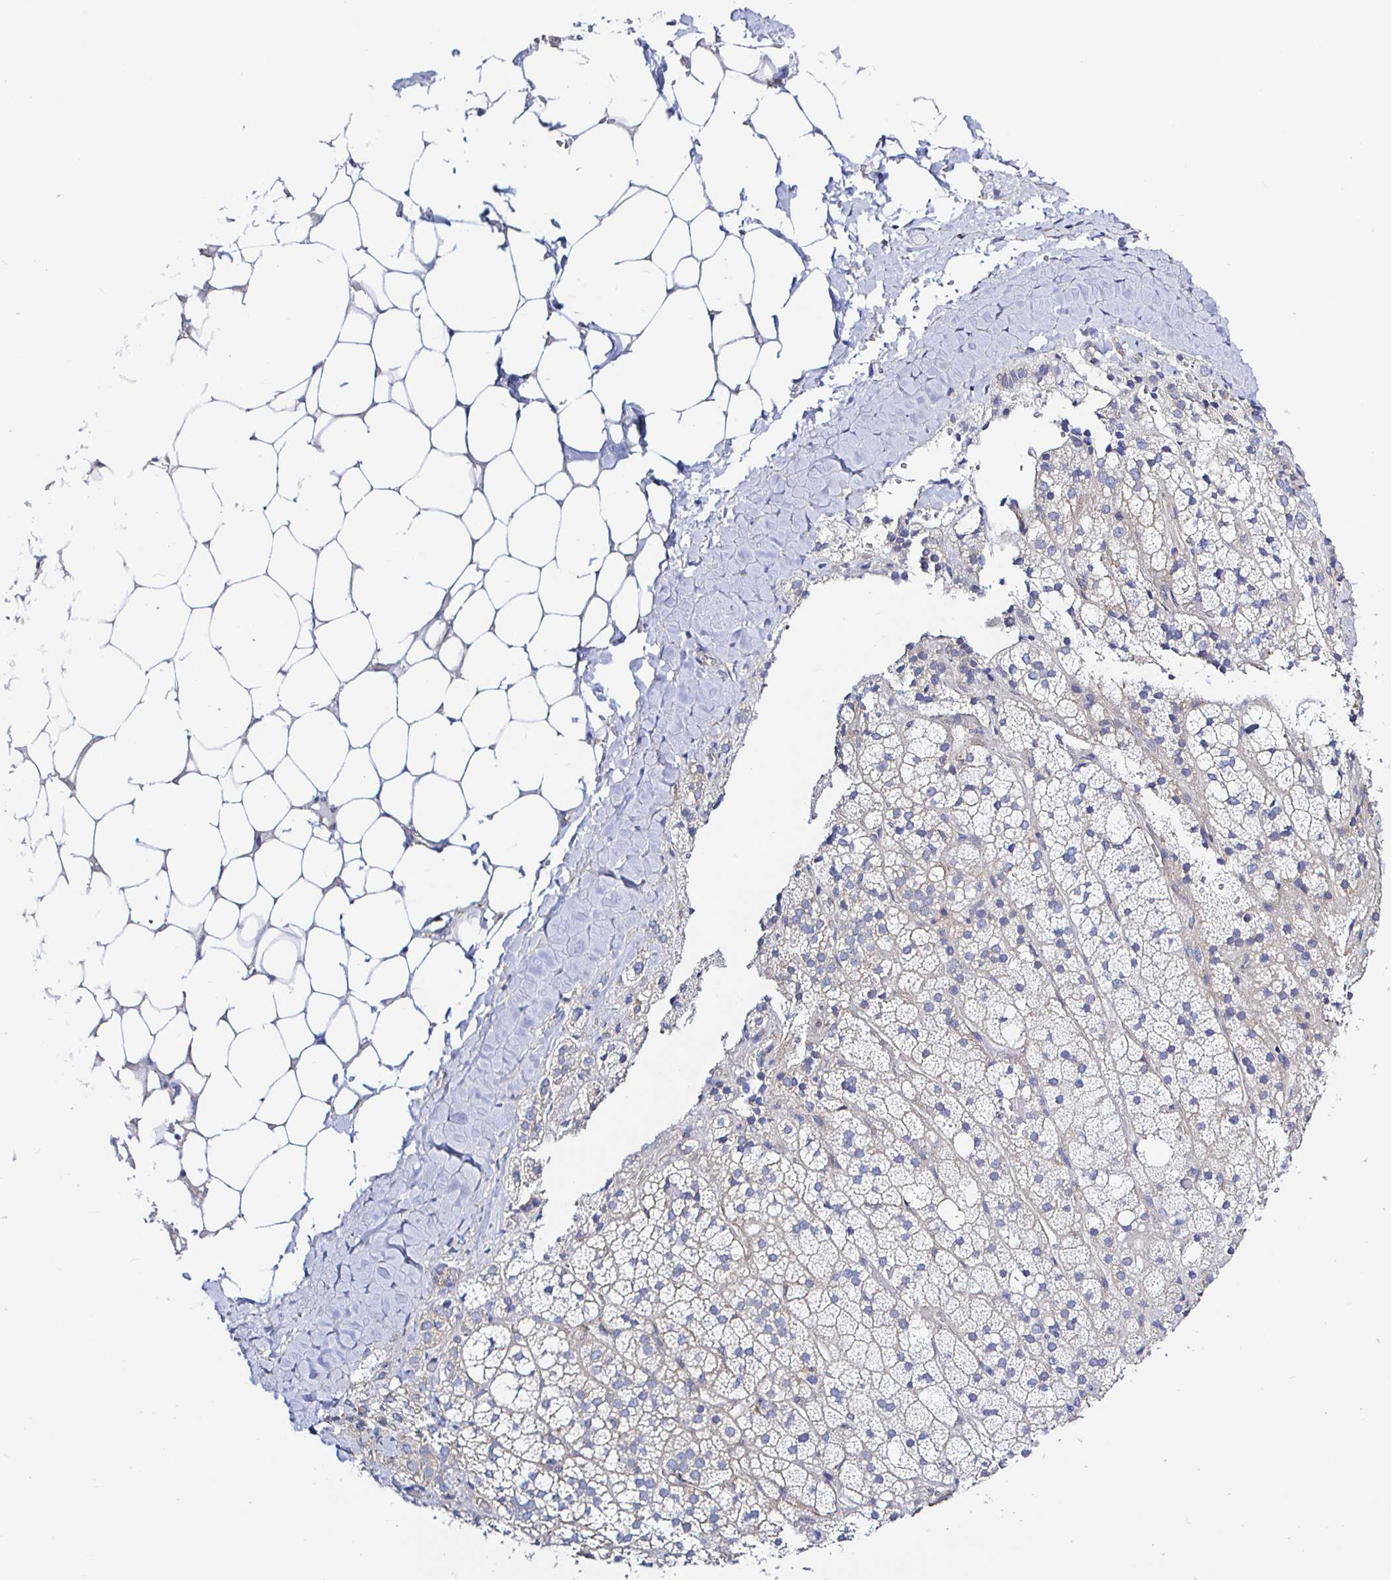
{"staining": {"intensity": "negative", "quantity": "none", "location": "none"}, "tissue": "adrenal gland", "cell_type": "Glandular cells", "image_type": "normal", "snomed": [{"axis": "morphology", "description": "Normal tissue, NOS"}, {"axis": "topography", "description": "Adrenal gland"}], "caption": "DAB immunohistochemical staining of normal adrenal gland shows no significant expression in glandular cells.", "gene": "ARL4D", "patient": {"sex": "male", "age": 53}}